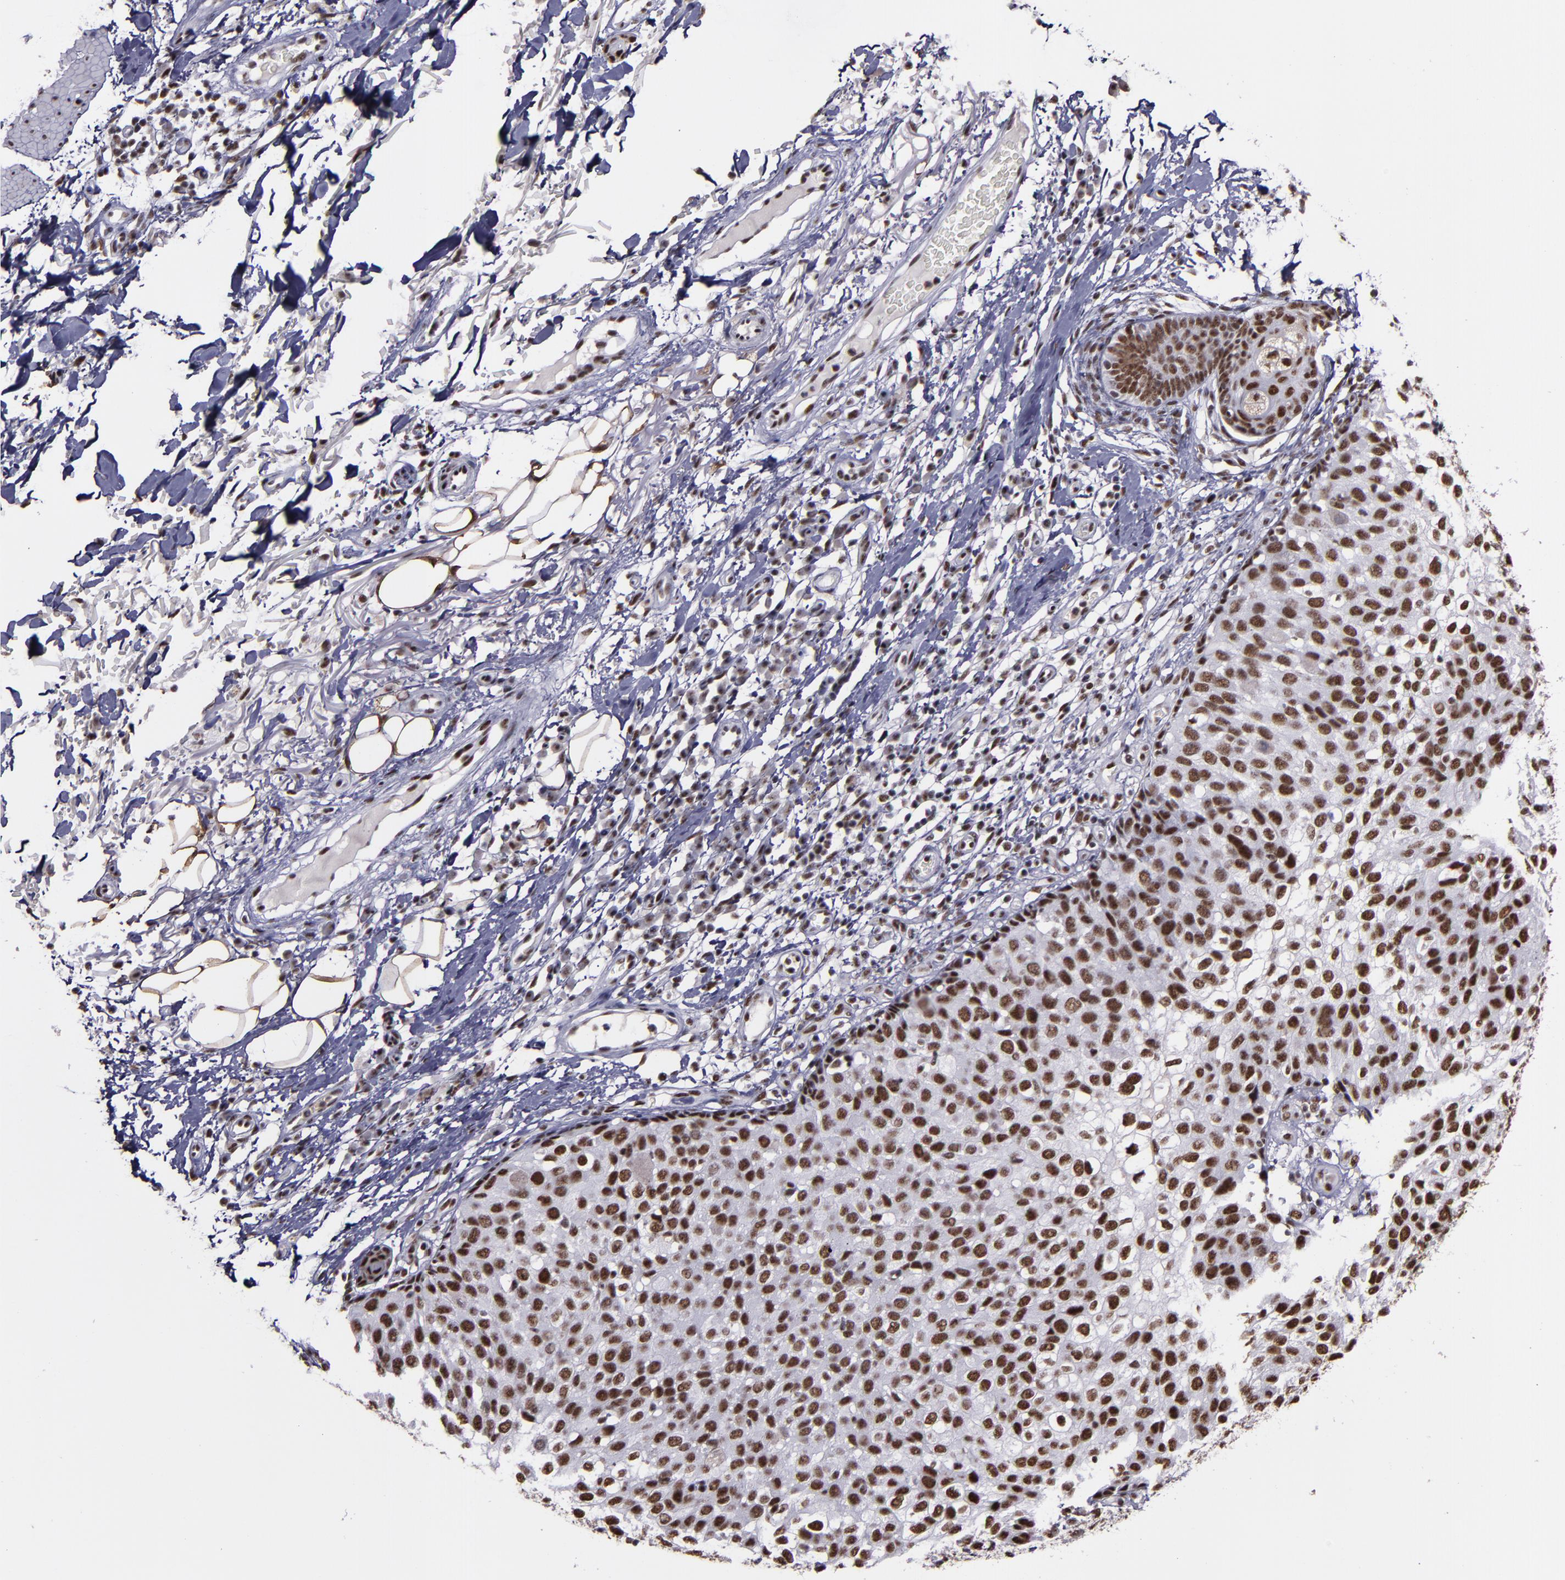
{"staining": {"intensity": "strong", "quantity": ">75%", "location": "nuclear"}, "tissue": "skin cancer", "cell_type": "Tumor cells", "image_type": "cancer", "snomed": [{"axis": "morphology", "description": "Squamous cell carcinoma, NOS"}, {"axis": "topography", "description": "Skin"}], "caption": "Immunohistochemical staining of skin cancer (squamous cell carcinoma) reveals high levels of strong nuclear staining in about >75% of tumor cells. (DAB (3,3'-diaminobenzidine) IHC with brightfield microscopy, high magnification).", "gene": "PPP4R3A", "patient": {"sex": "male", "age": 87}}